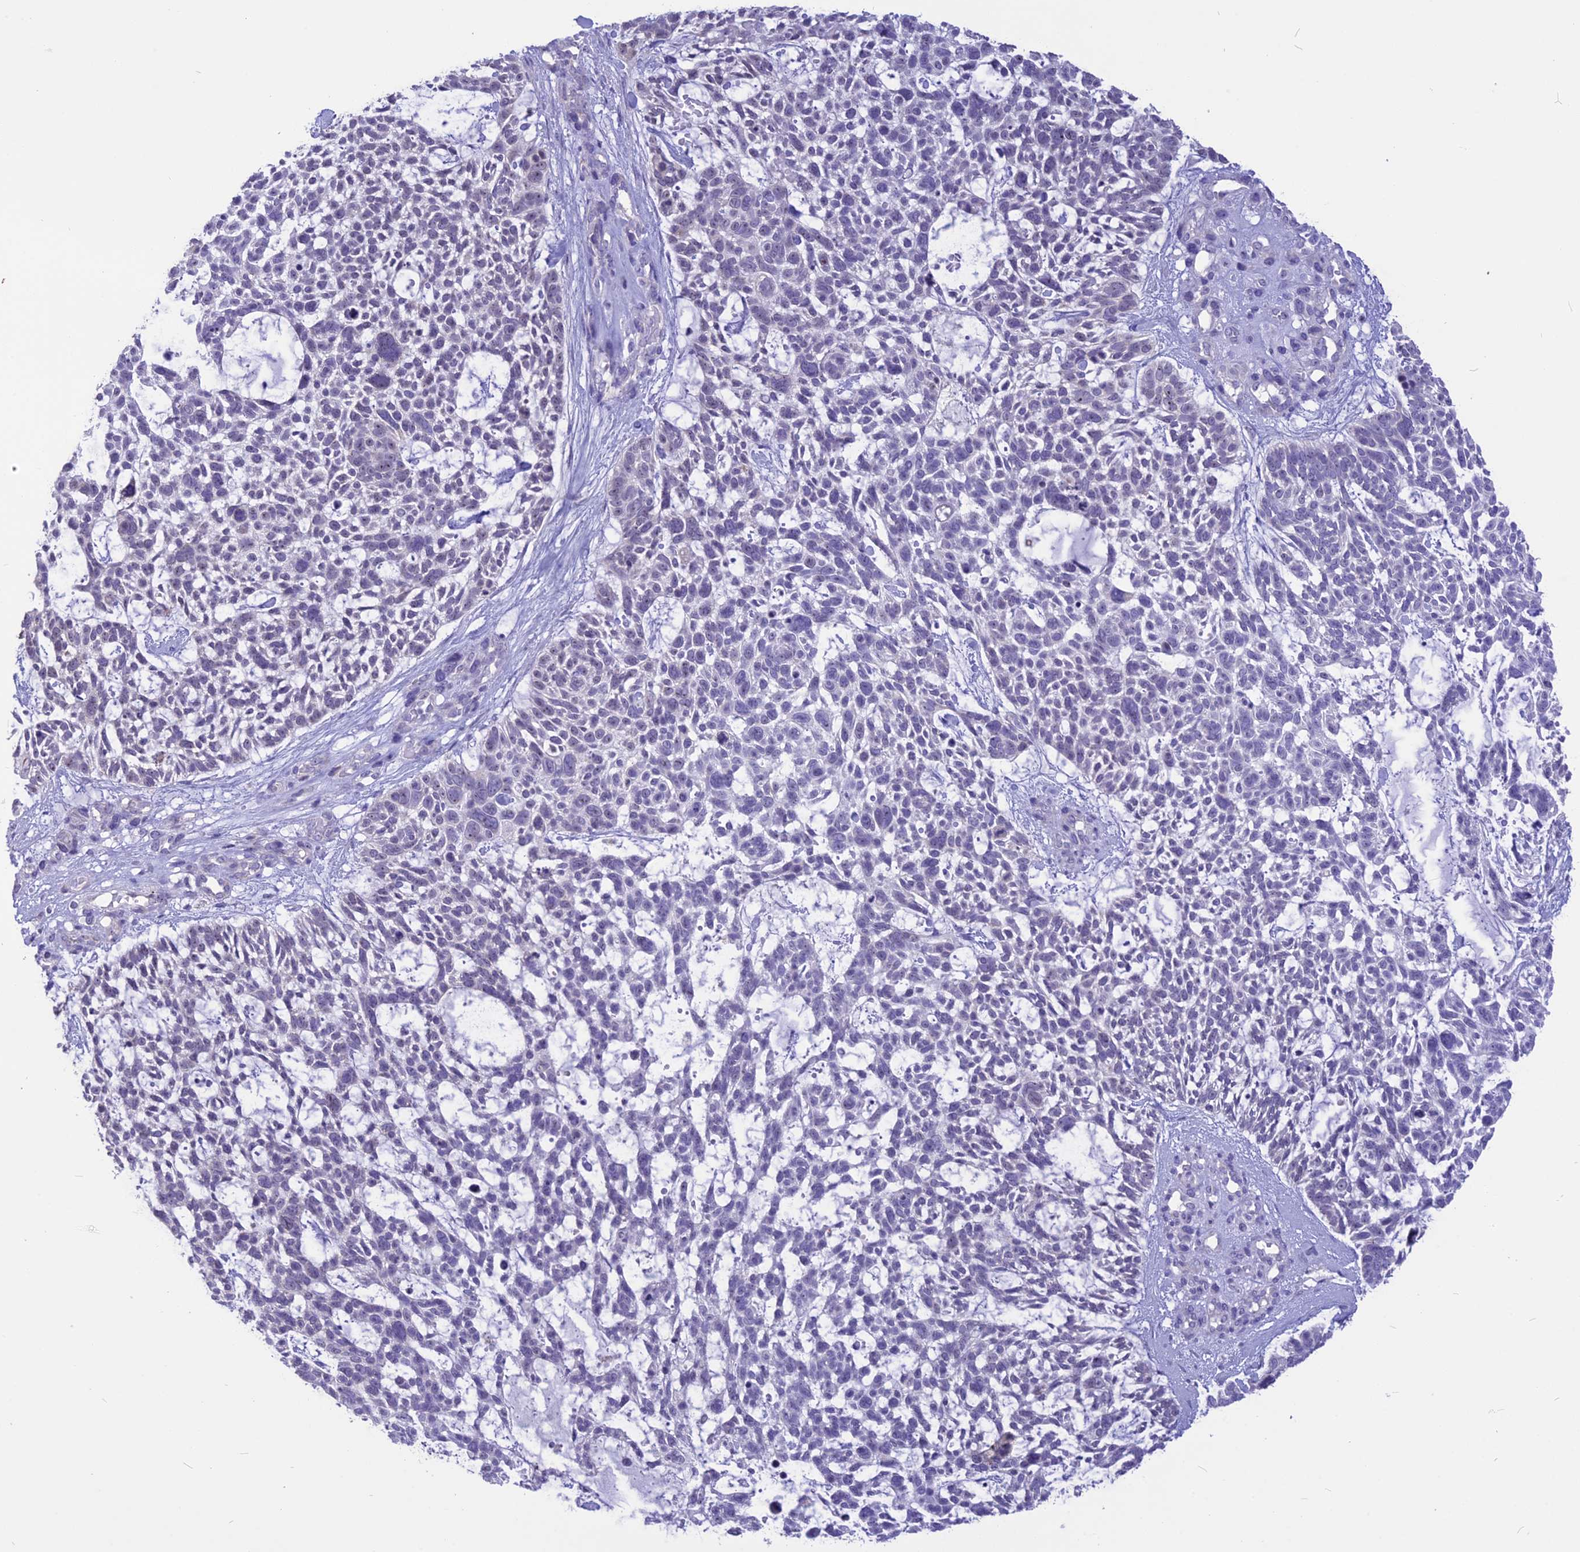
{"staining": {"intensity": "negative", "quantity": "none", "location": "none"}, "tissue": "skin cancer", "cell_type": "Tumor cells", "image_type": "cancer", "snomed": [{"axis": "morphology", "description": "Basal cell carcinoma"}, {"axis": "topography", "description": "Skin"}], "caption": "DAB (3,3'-diaminobenzidine) immunohistochemical staining of human skin cancer (basal cell carcinoma) shows no significant positivity in tumor cells. The staining is performed using DAB brown chromogen with nuclei counter-stained in using hematoxylin.", "gene": "CMSS1", "patient": {"sex": "male", "age": 88}}